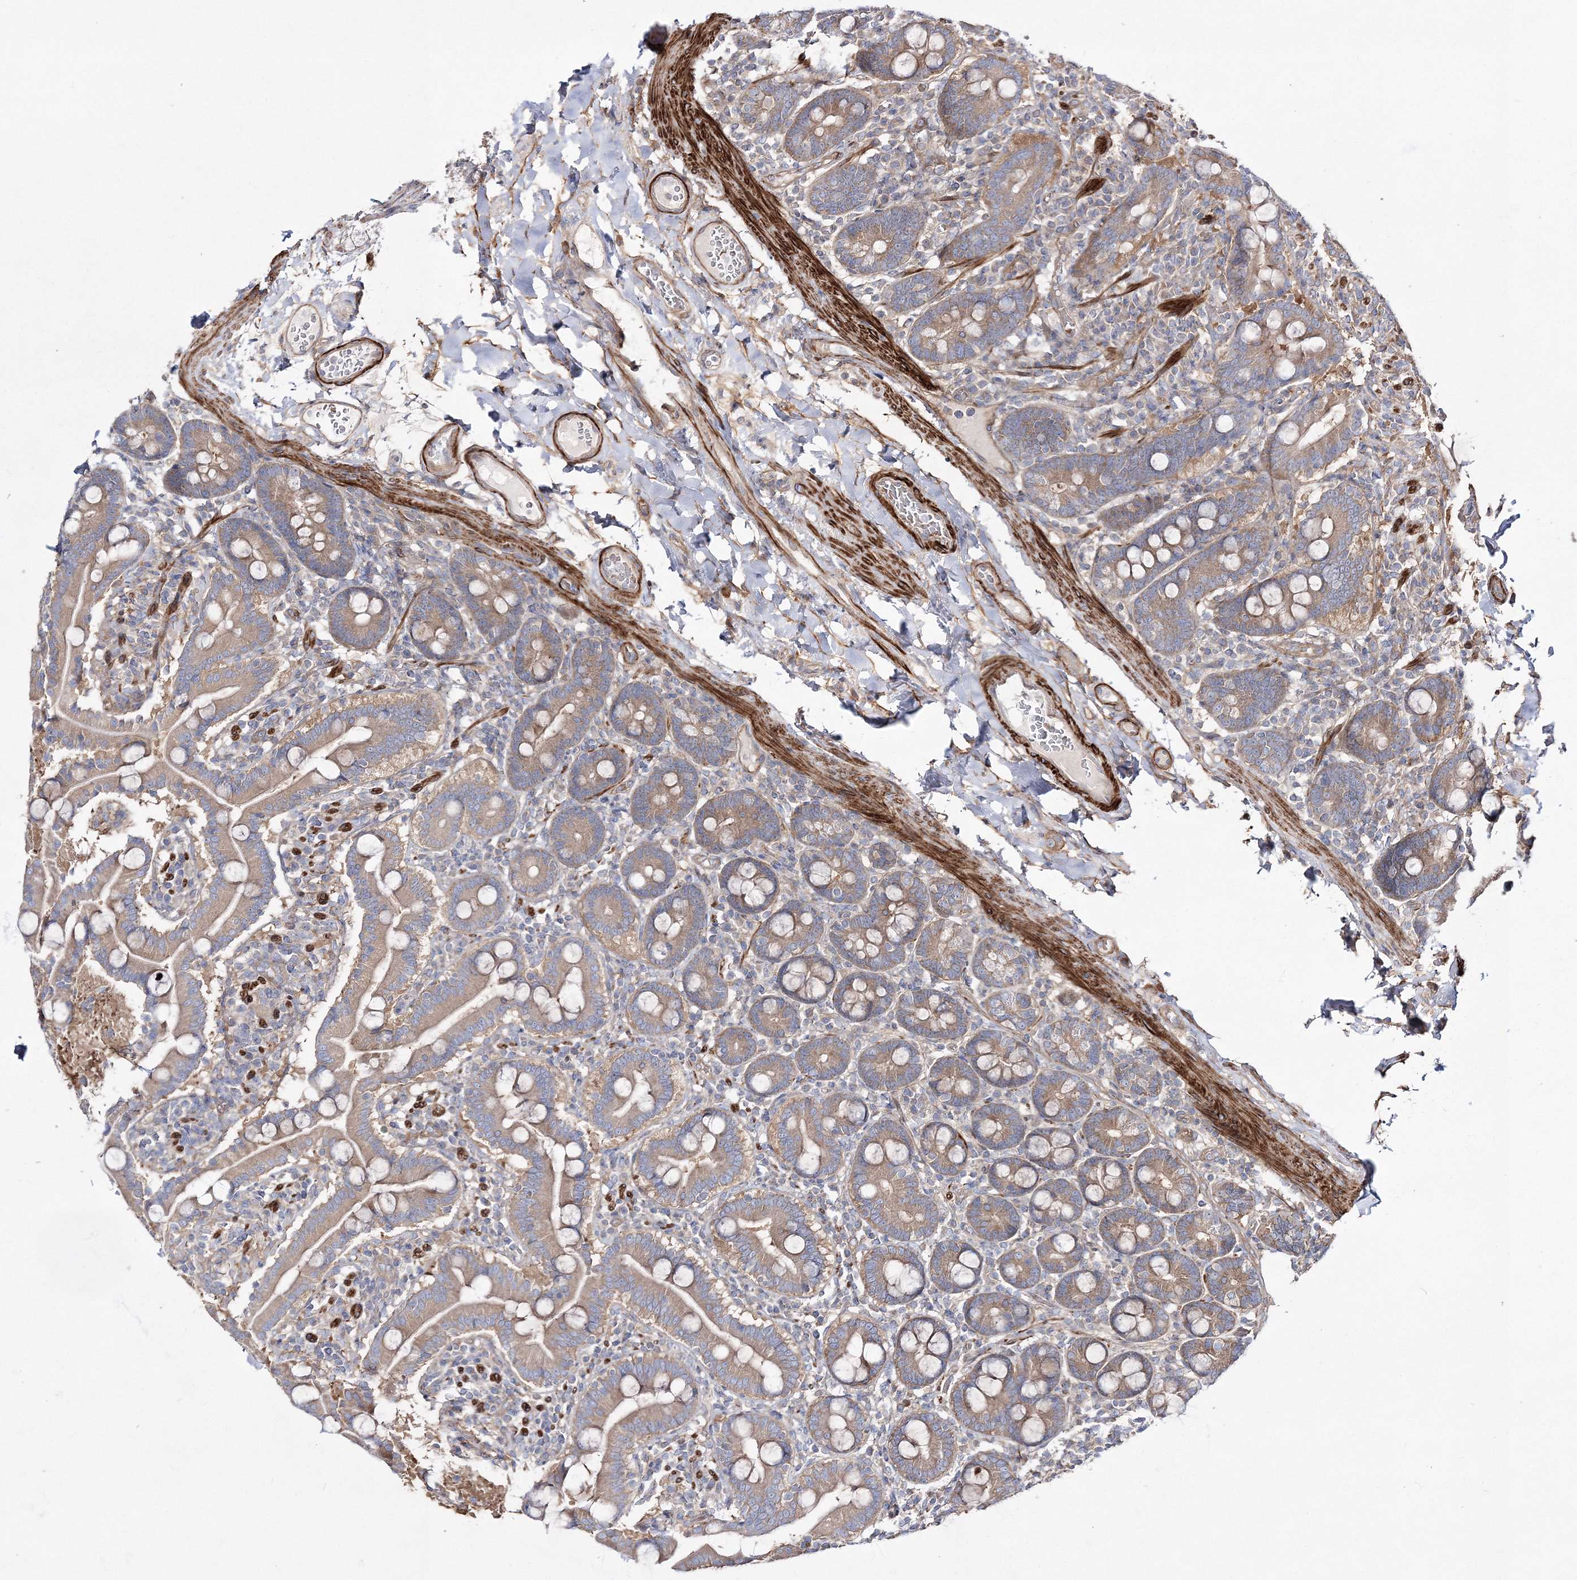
{"staining": {"intensity": "moderate", "quantity": ">75%", "location": "cytoplasmic/membranous"}, "tissue": "duodenum", "cell_type": "Glandular cells", "image_type": "normal", "snomed": [{"axis": "morphology", "description": "Normal tissue, NOS"}, {"axis": "topography", "description": "Duodenum"}], "caption": "Protein staining by immunohistochemistry shows moderate cytoplasmic/membranous expression in approximately >75% of glandular cells in unremarkable duodenum.", "gene": "ZSWIM6", "patient": {"sex": "male", "age": 54}}